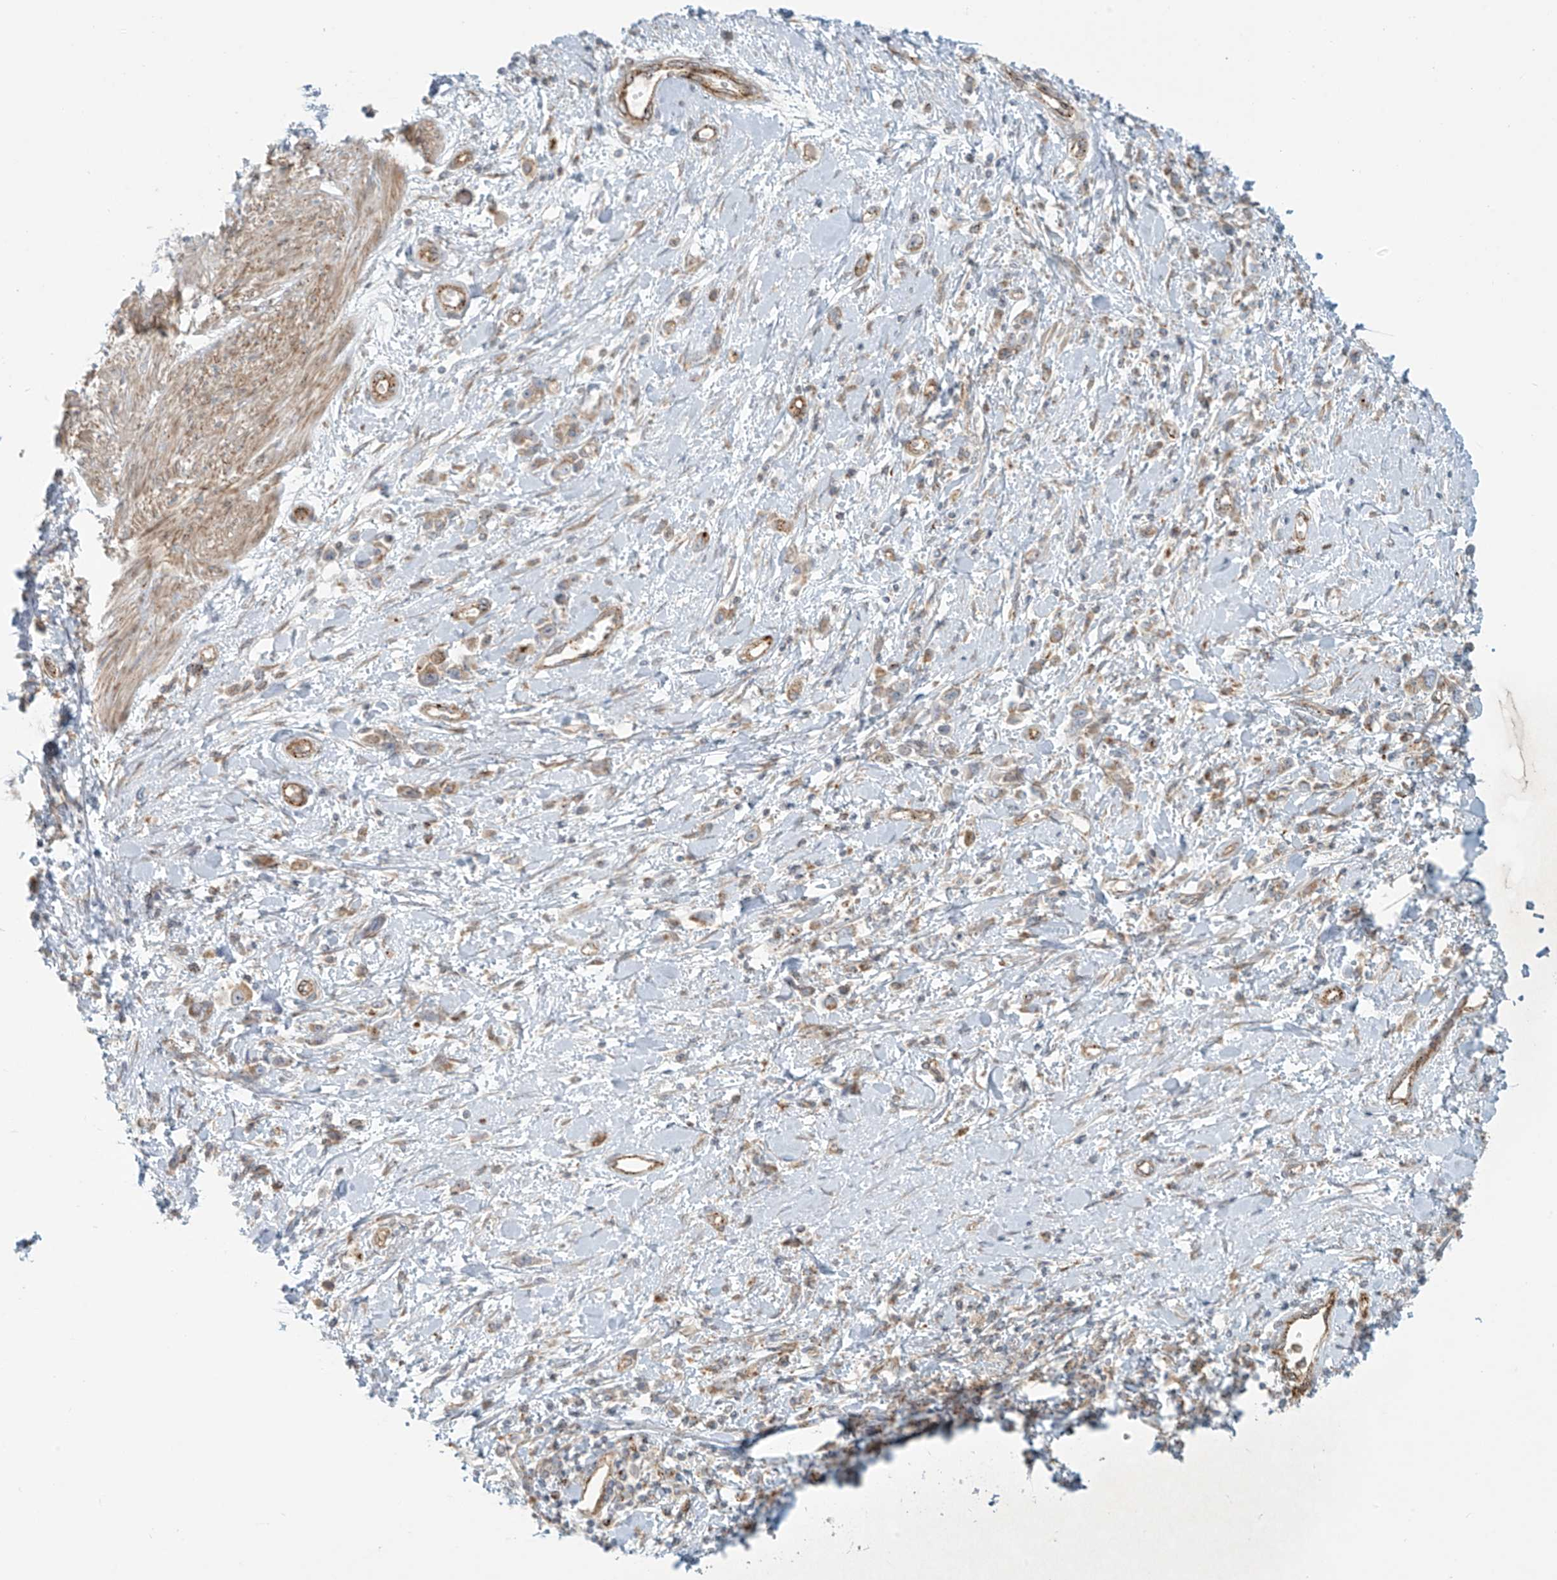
{"staining": {"intensity": "weak", "quantity": "<25%", "location": "cytoplasmic/membranous"}, "tissue": "stomach cancer", "cell_type": "Tumor cells", "image_type": "cancer", "snomed": [{"axis": "morphology", "description": "Adenocarcinoma, NOS"}, {"axis": "topography", "description": "Stomach"}], "caption": "IHC of human adenocarcinoma (stomach) demonstrates no positivity in tumor cells.", "gene": "LZTS3", "patient": {"sex": "female", "age": 76}}